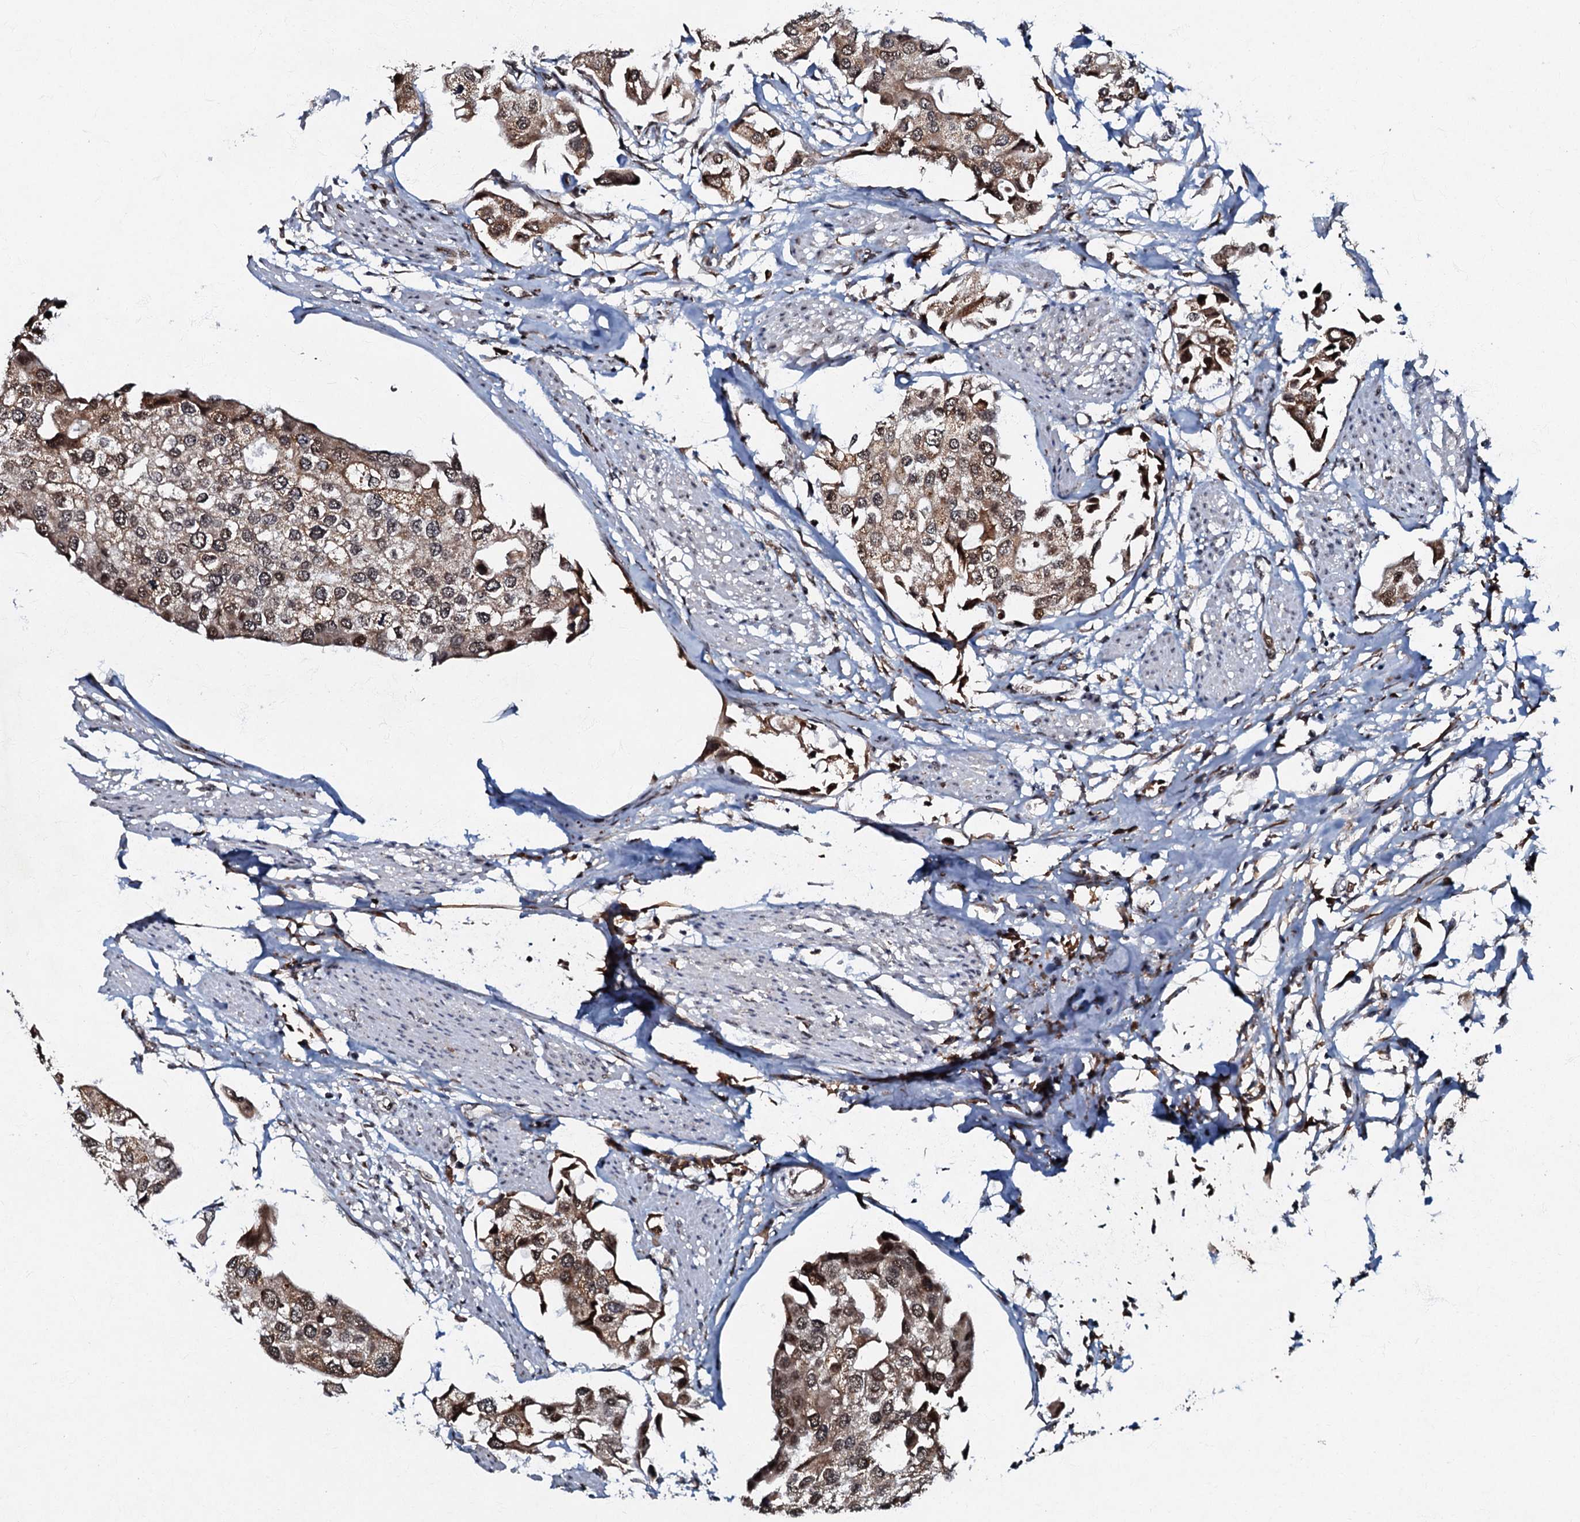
{"staining": {"intensity": "moderate", "quantity": ">75%", "location": "cytoplasmic/membranous,nuclear"}, "tissue": "urothelial cancer", "cell_type": "Tumor cells", "image_type": "cancer", "snomed": [{"axis": "morphology", "description": "Urothelial carcinoma, High grade"}, {"axis": "topography", "description": "Urinary bladder"}], "caption": "This photomicrograph displays urothelial cancer stained with IHC to label a protein in brown. The cytoplasmic/membranous and nuclear of tumor cells show moderate positivity for the protein. Nuclei are counter-stained blue.", "gene": "C18orf32", "patient": {"sex": "male", "age": 64}}